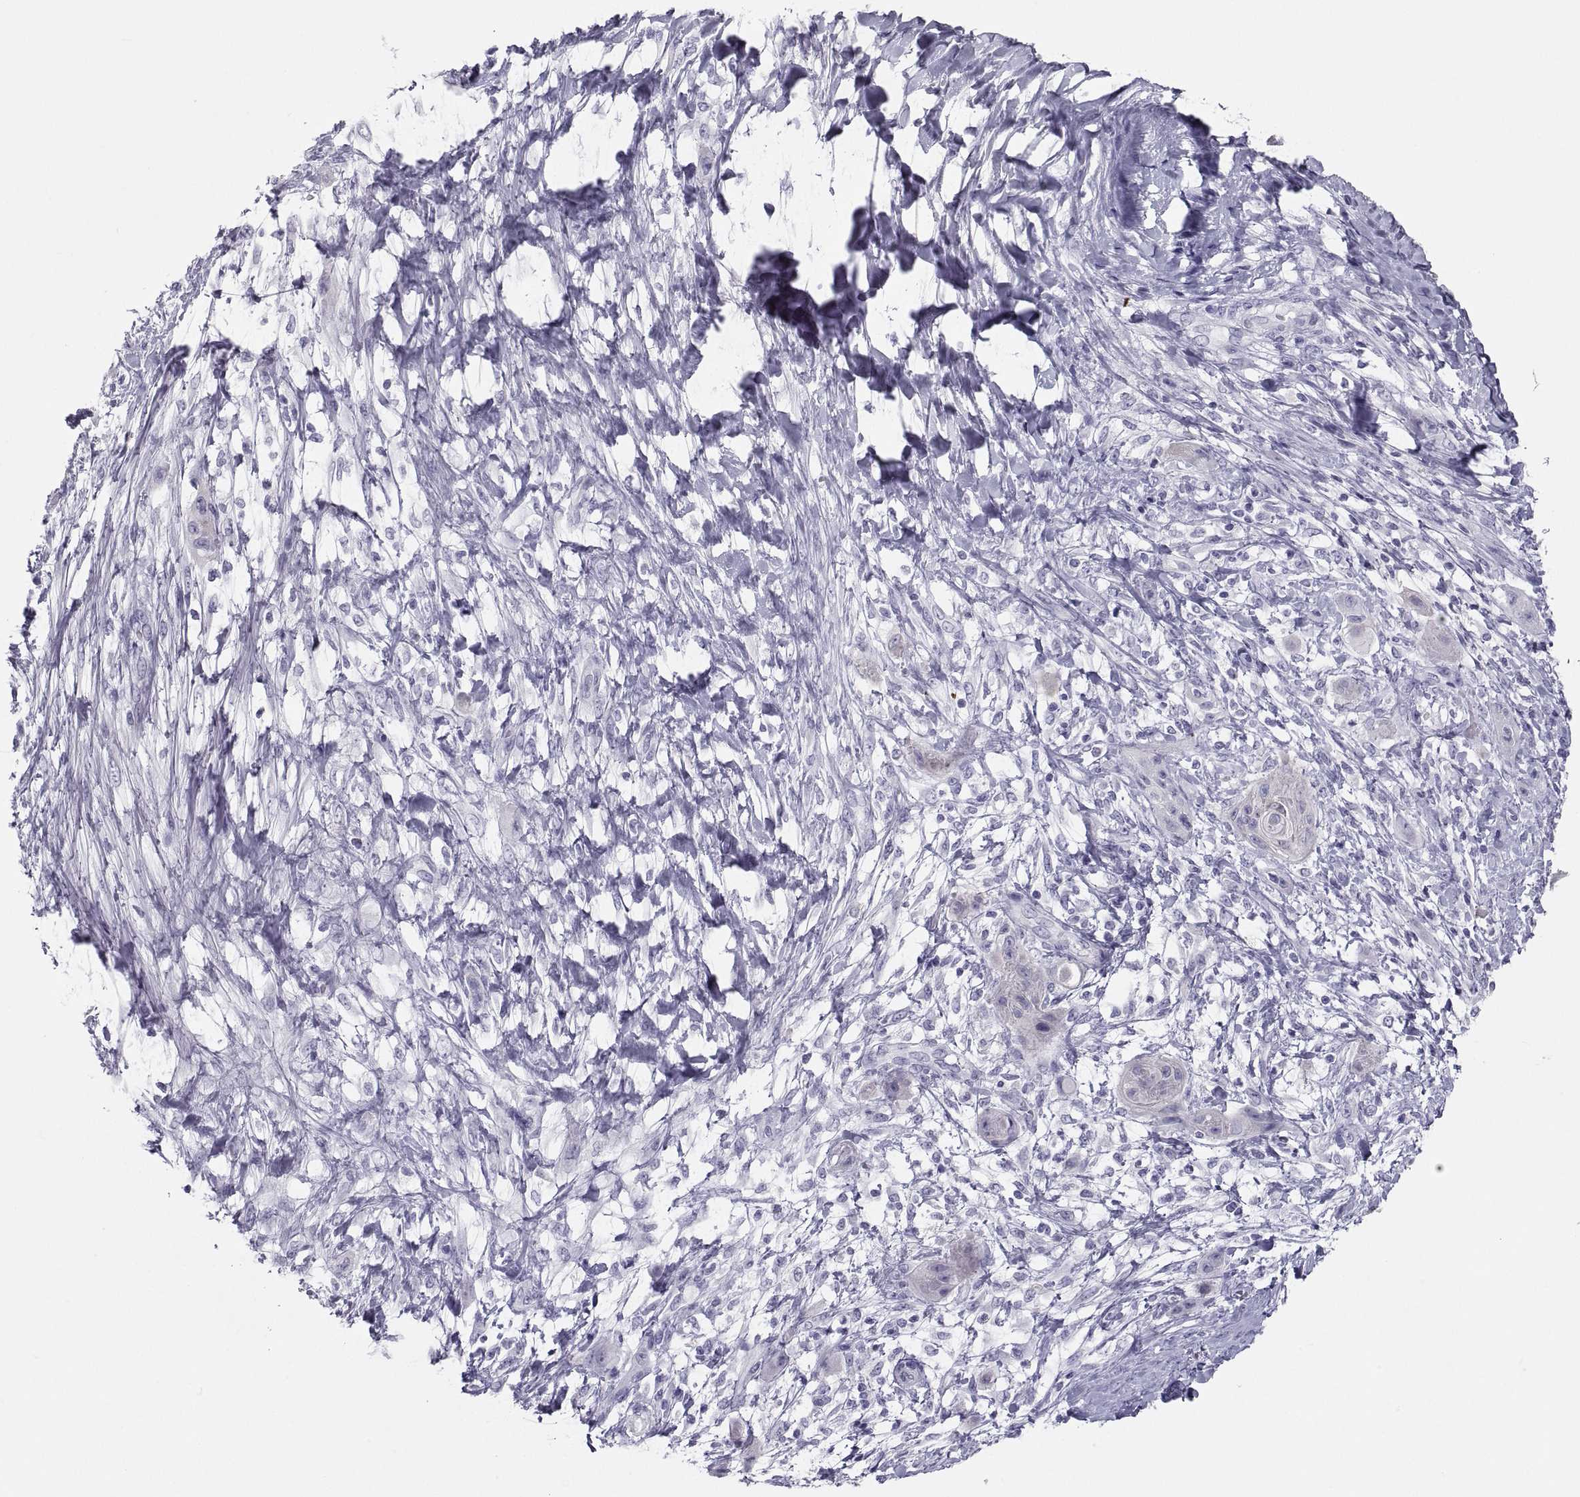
{"staining": {"intensity": "negative", "quantity": "none", "location": "none"}, "tissue": "skin cancer", "cell_type": "Tumor cells", "image_type": "cancer", "snomed": [{"axis": "morphology", "description": "Squamous cell carcinoma, NOS"}, {"axis": "topography", "description": "Skin"}], "caption": "The image demonstrates no significant expression in tumor cells of squamous cell carcinoma (skin).", "gene": "MAGEB2", "patient": {"sex": "male", "age": 62}}